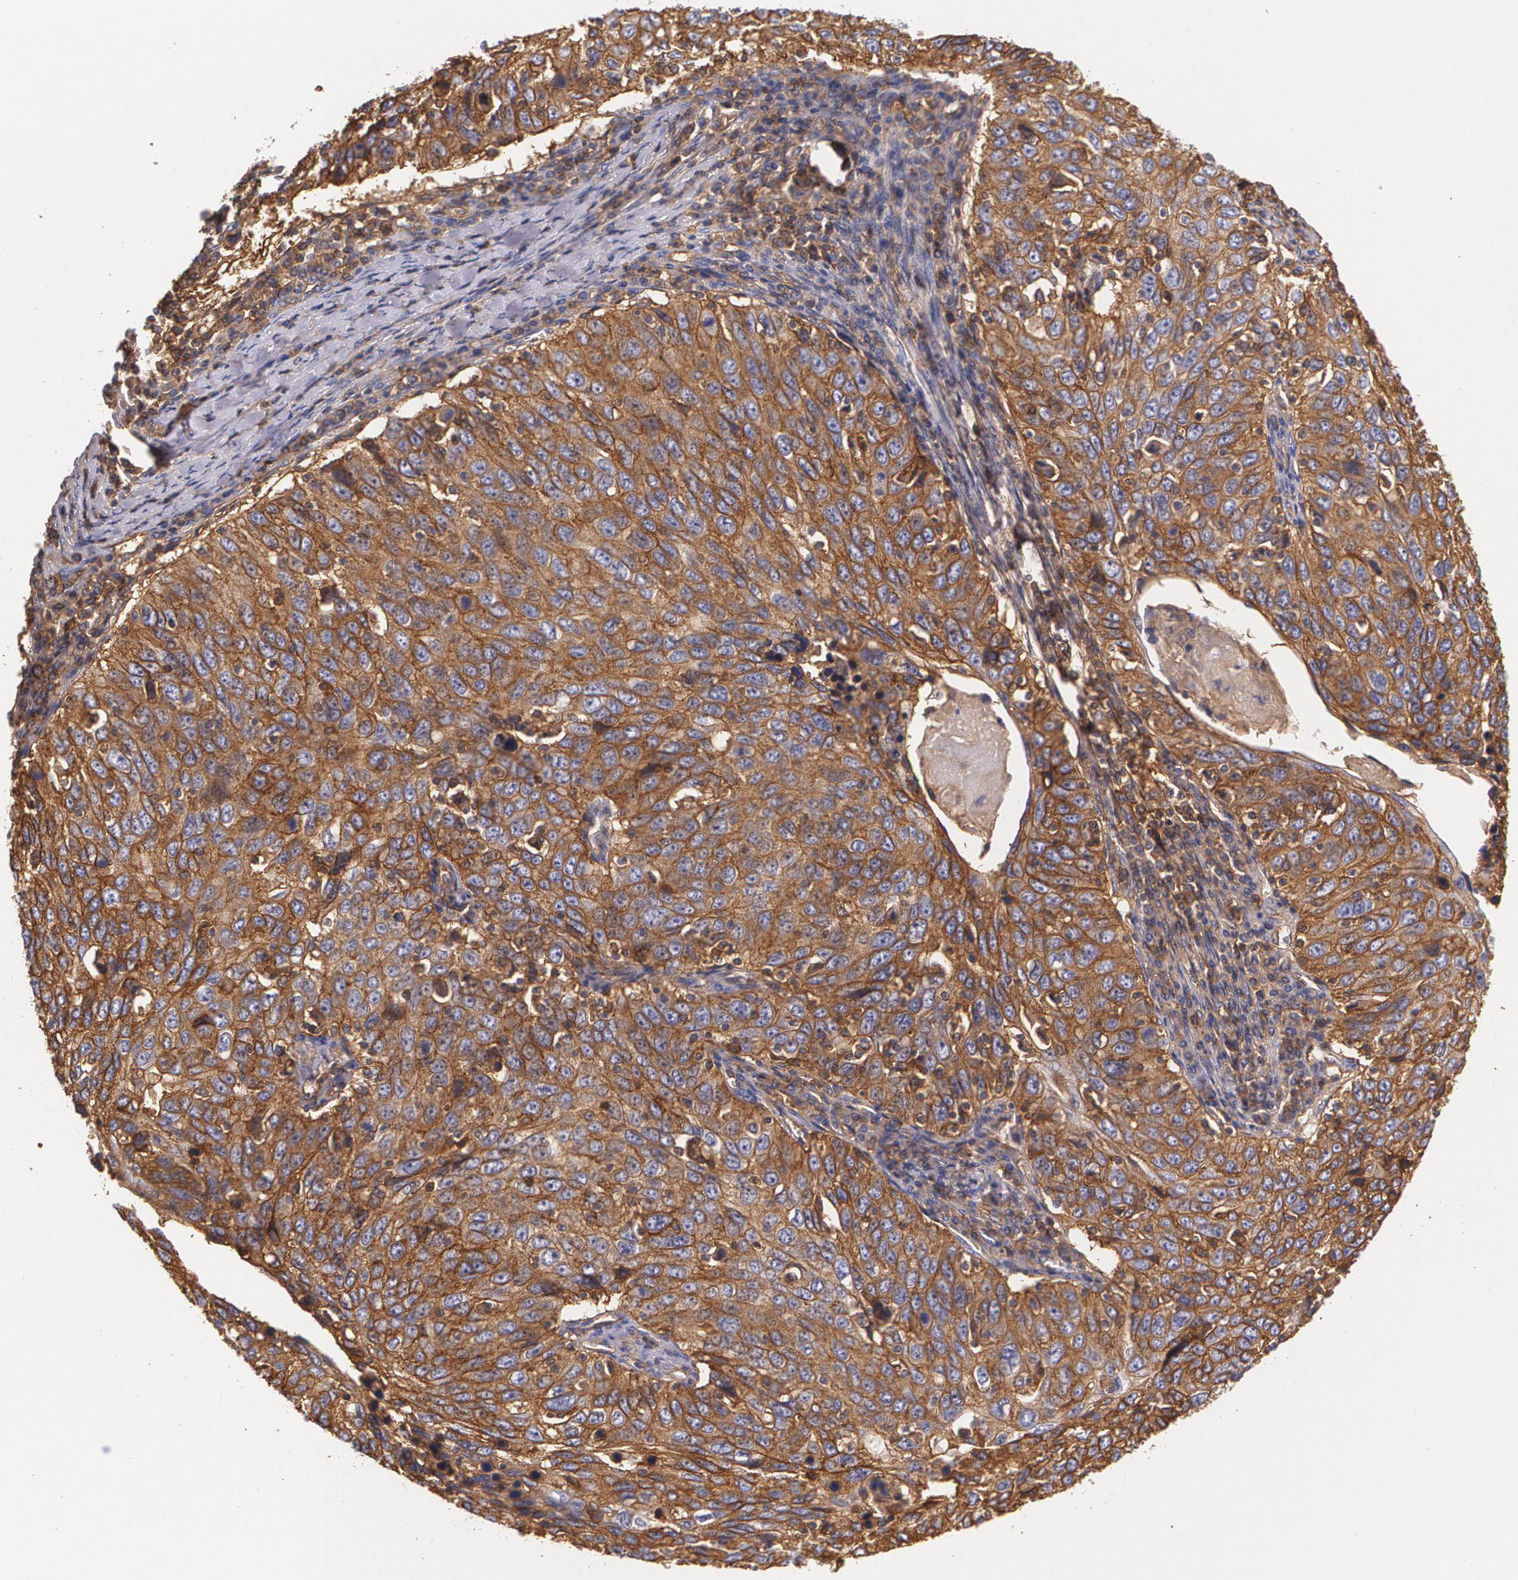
{"staining": {"intensity": "moderate", "quantity": ">75%", "location": "cytoplasmic/membranous"}, "tissue": "cervical cancer", "cell_type": "Tumor cells", "image_type": "cancer", "snomed": [{"axis": "morphology", "description": "Squamous cell carcinoma, NOS"}, {"axis": "topography", "description": "Cervix"}], "caption": "This is a photomicrograph of IHC staining of squamous cell carcinoma (cervical), which shows moderate expression in the cytoplasmic/membranous of tumor cells.", "gene": "B2M", "patient": {"sex": "female", "age": 53}}